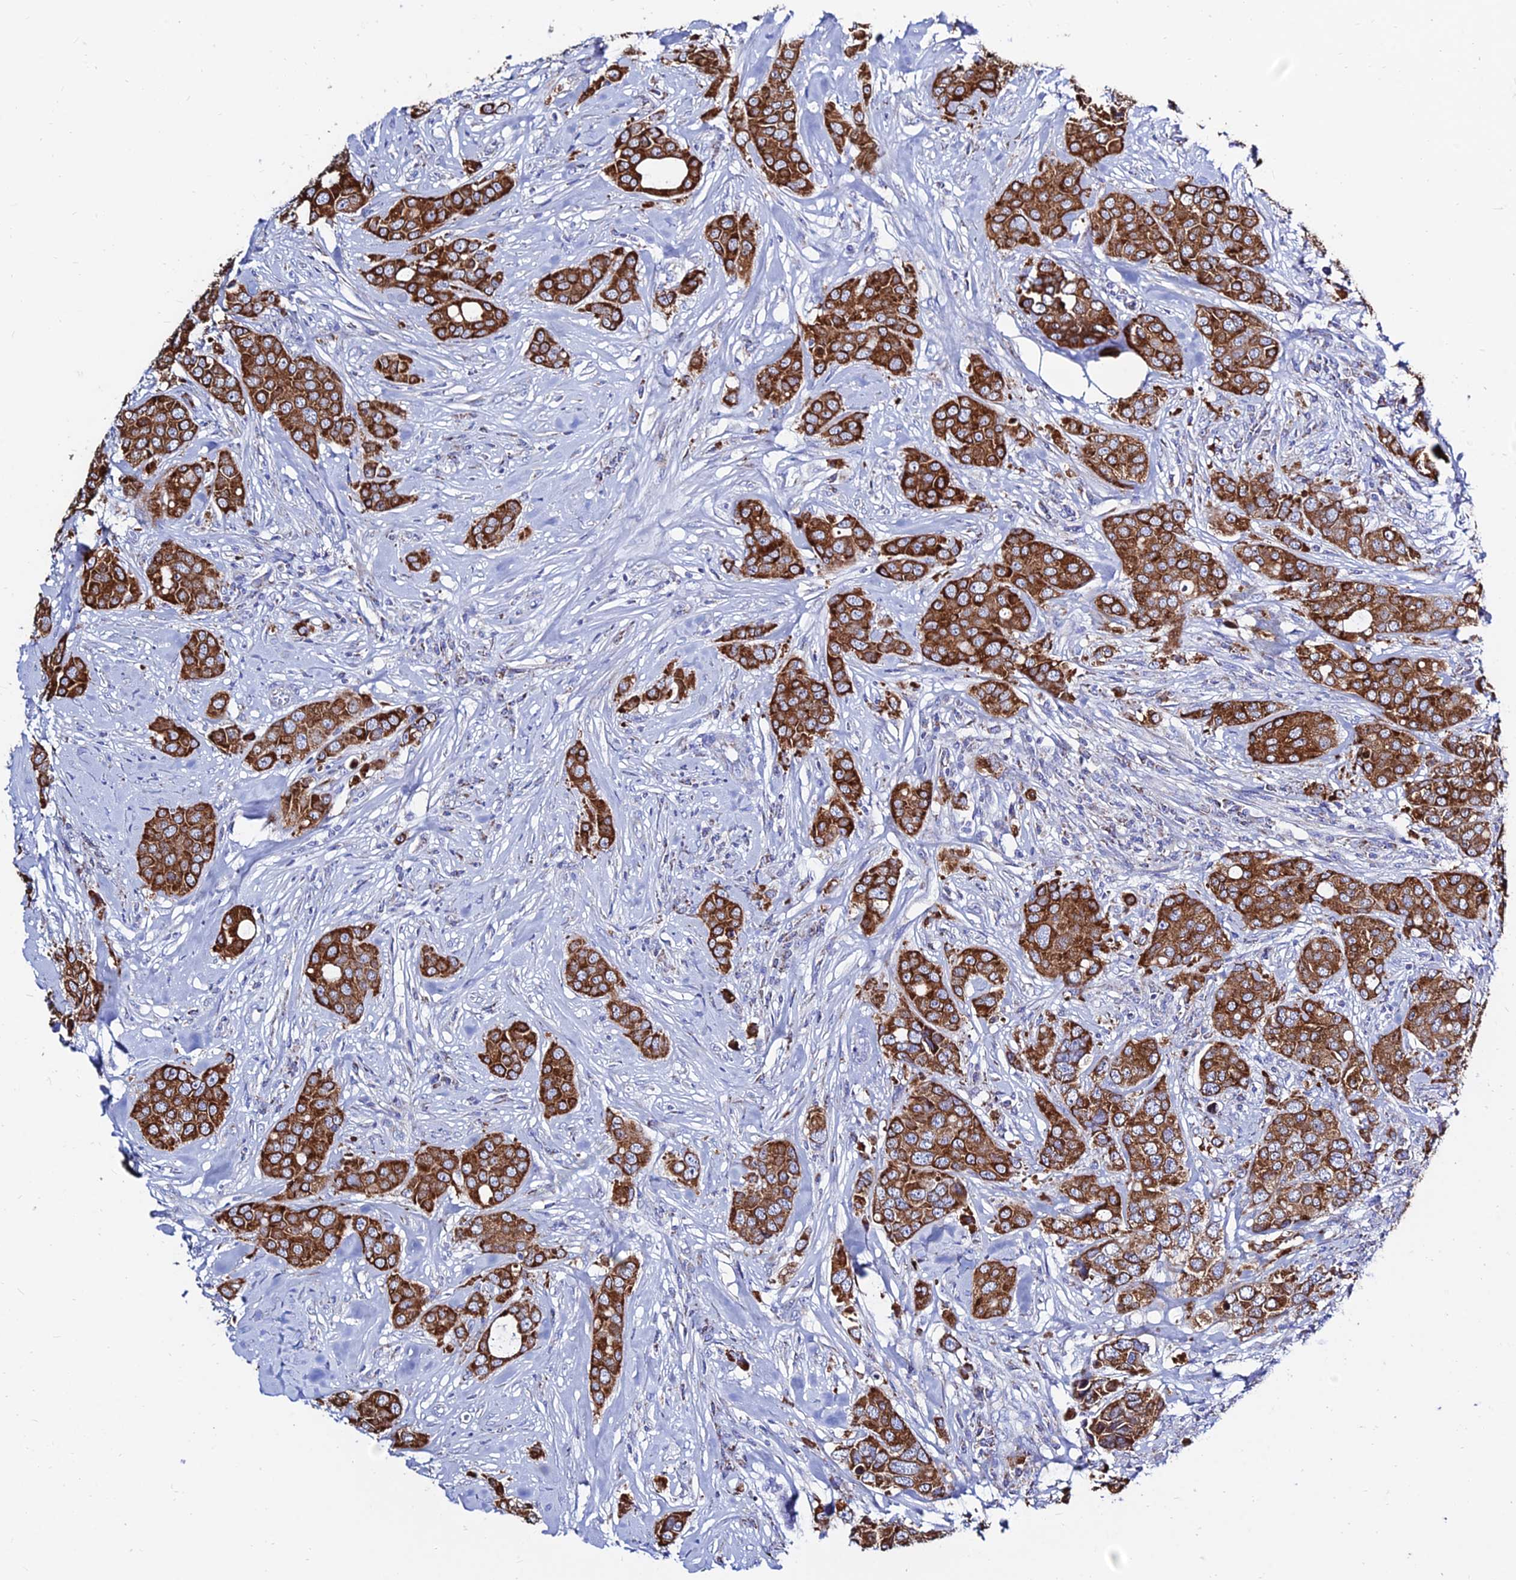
{"staining": {"intensity": "strong", "quantity": ">75%", "location": "cytoplasmic/membranous"}, "tissue": "breast cancer", "cell_type": "Tumor cells", "image_type": "cancer", "snomed": [{"axis": "morphology", "description": "Duct carcinoma"}, {"axis": "topography", "description": "Breast"}], "caption": "A high amount of strong cytoplasmic/membranous expression is seen in about >75% of tumor cells in breast cancer tissue.", "gene": "MGST1", "patient": {"sex": "female", "age": 43}}